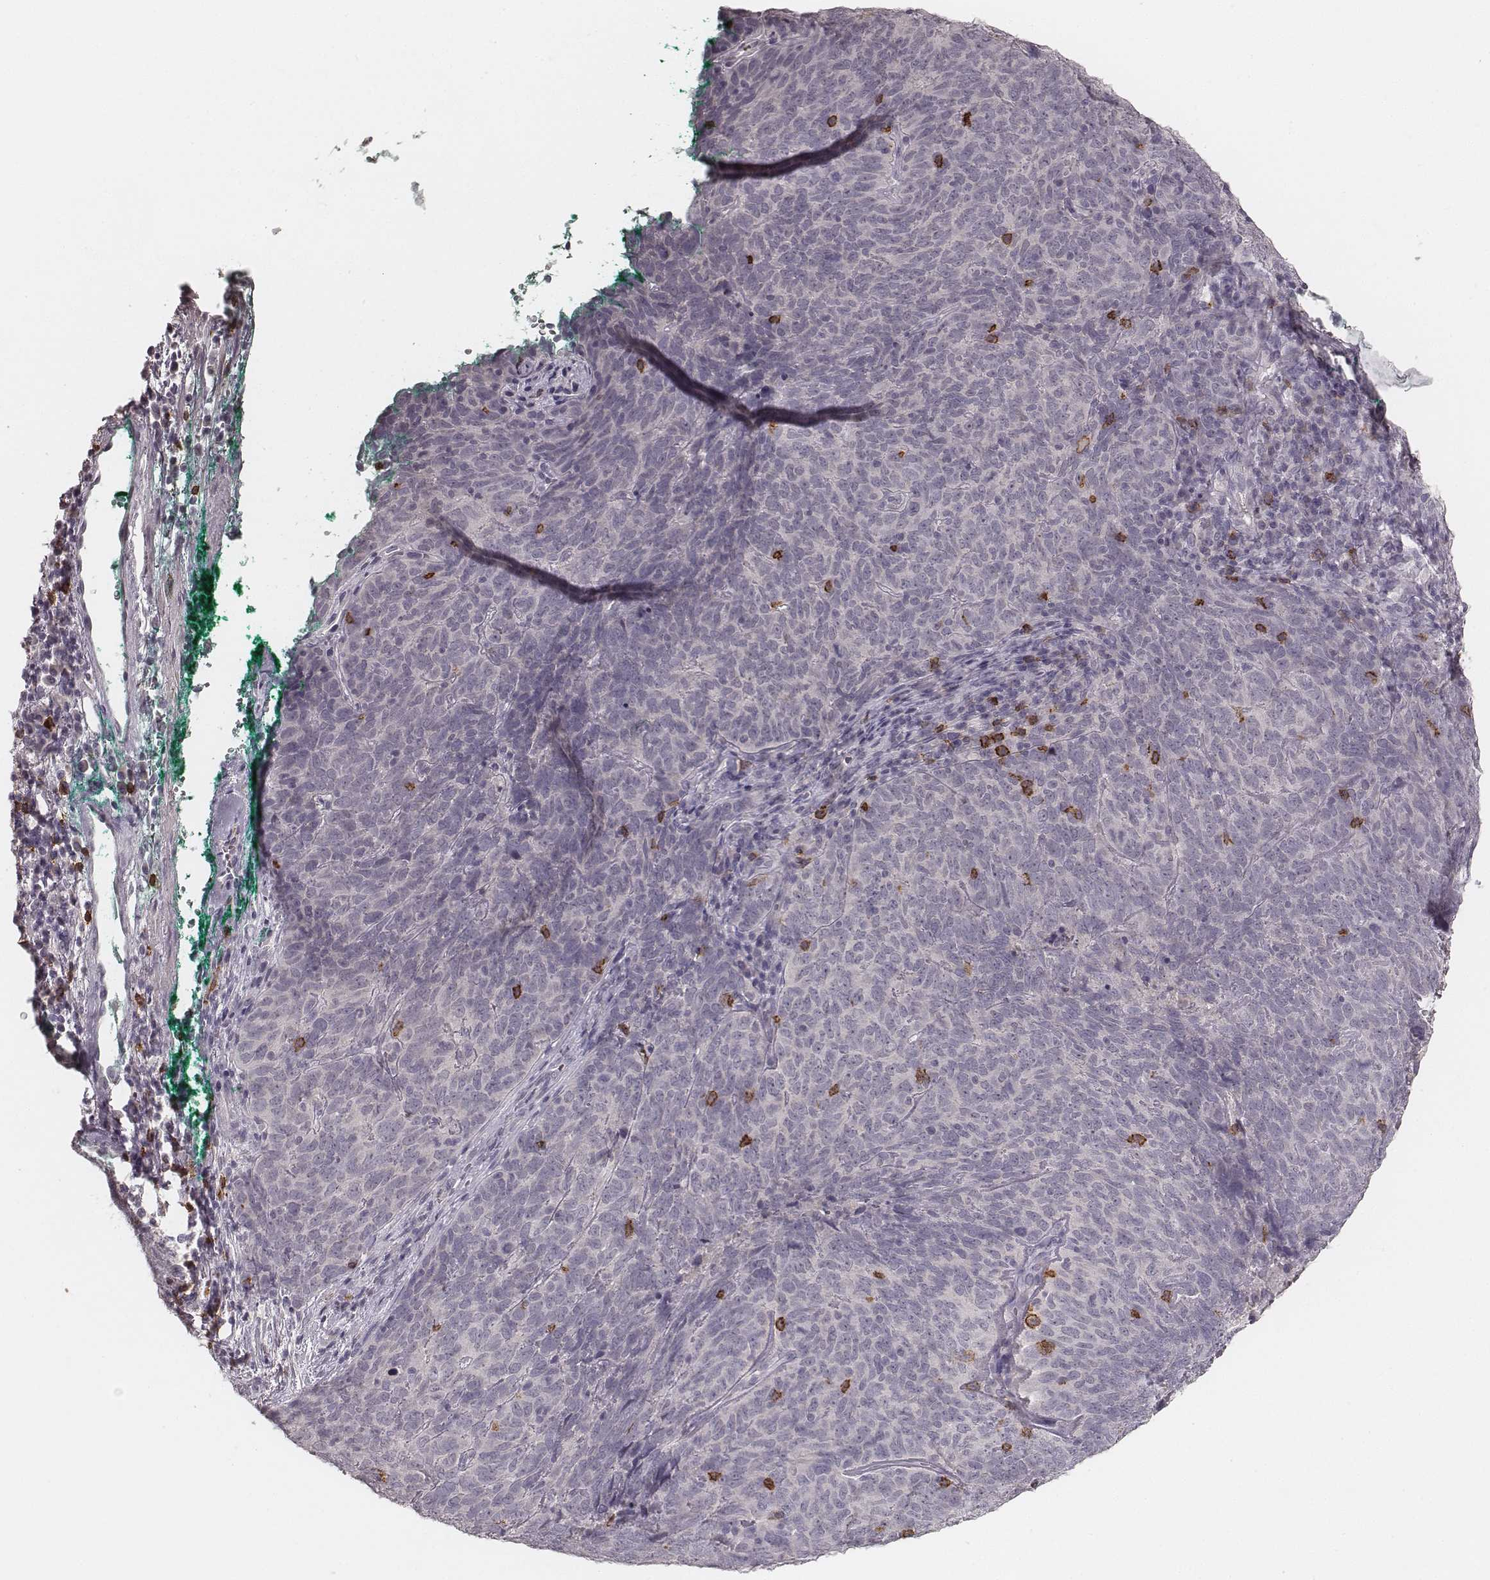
{"staining": {"intensity": "negative", "quantity": "none", "location": "none"}, "tissue": "skin cancer", "cell_type": "Tumor cells", "image_type": "cancer", "snomed": [{"axis": "morphology", "description": "Squamous cell carcinoma, NOS"}, {"axis": "topography", "description": "Skin"}, {"axis": "topography", "description": "Anal"}], "caption": "A photomicrograph of human squamous cell carcinoma (skin) is negative for staining in tumor cells.", "gene": "CD8A", "patient": {"sex": "female", "age": 51}}